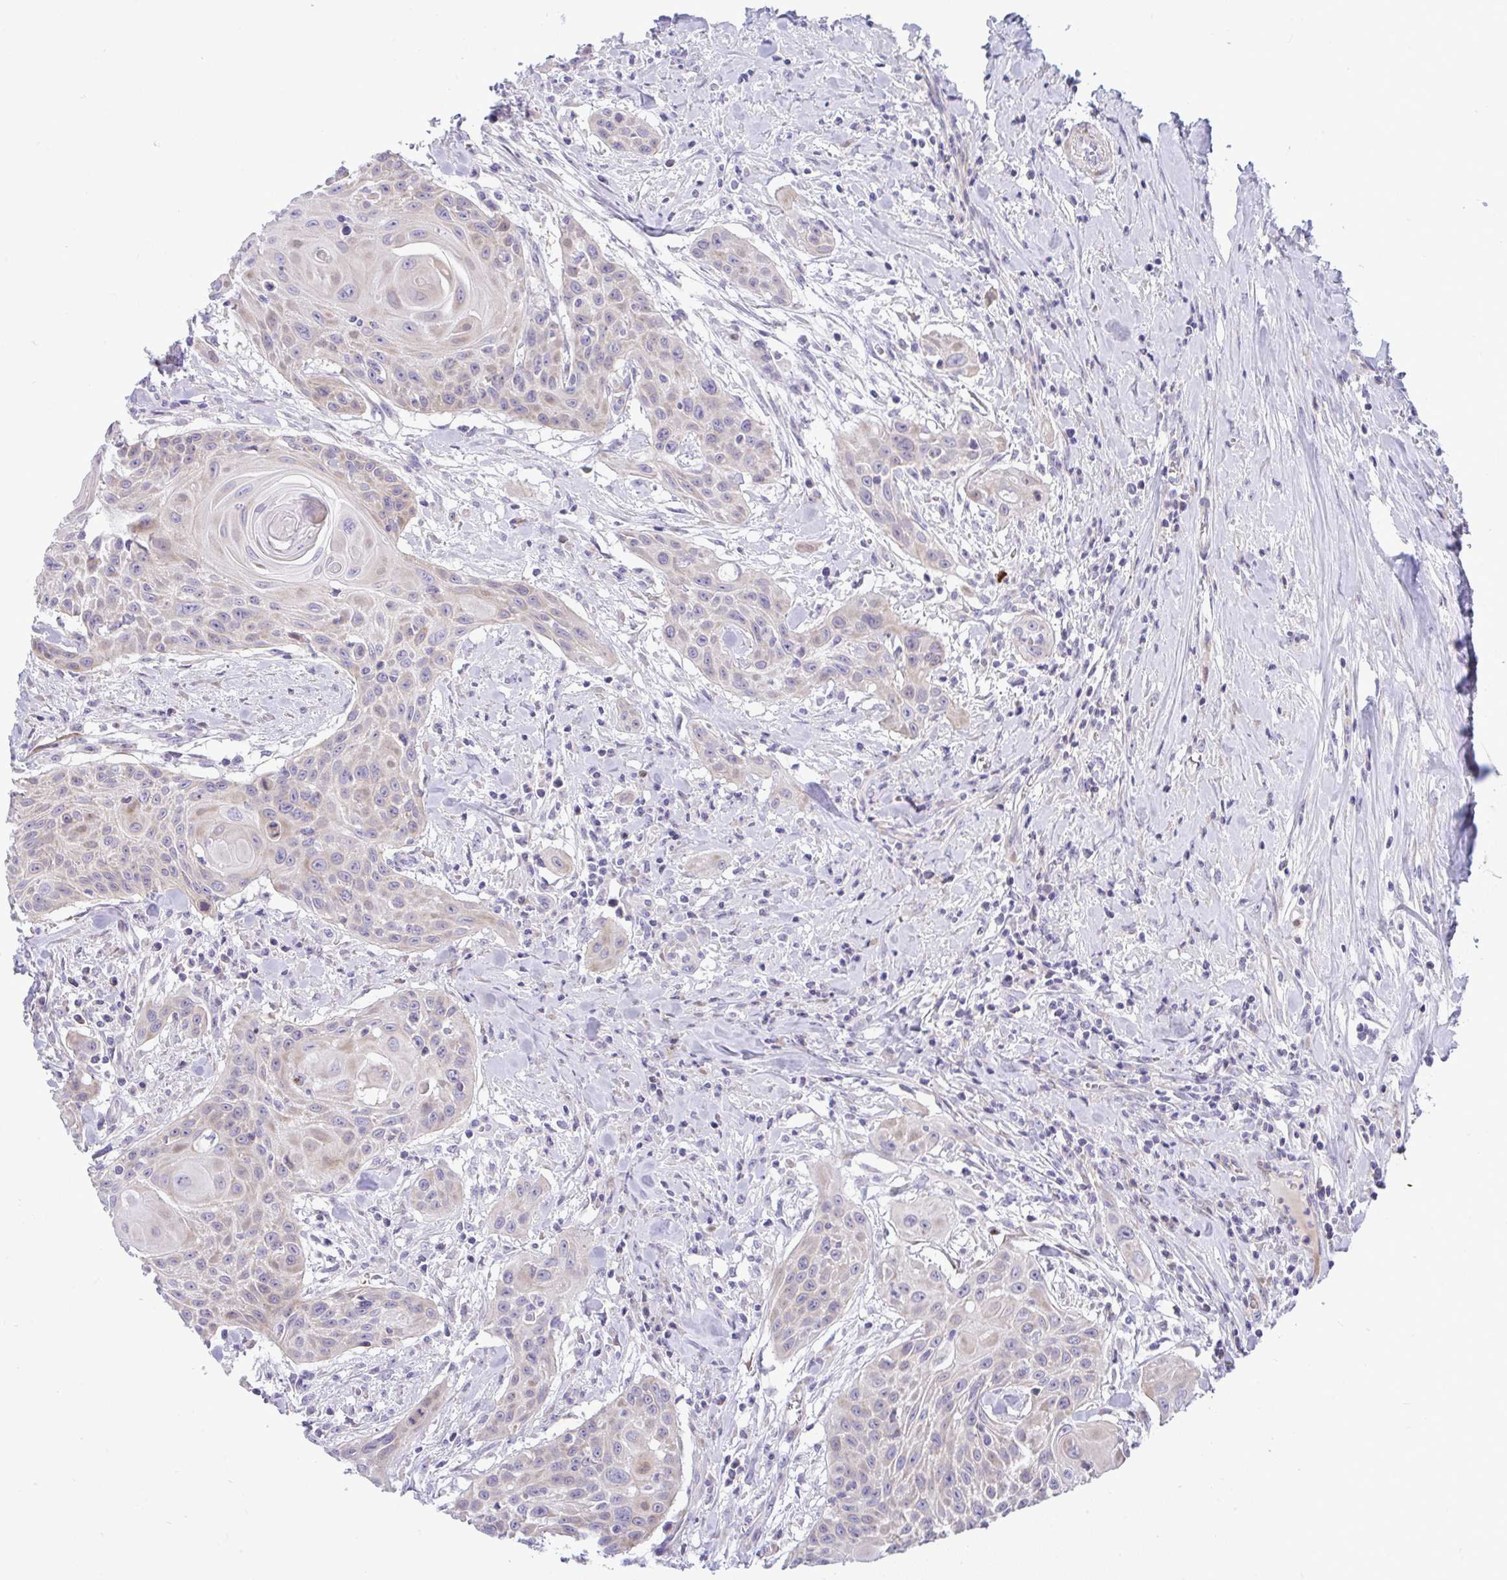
{"staining": {"intensity": "weak", "quantity": "<25%", "location": "cytoplasmic/membranous"}, "tissue": "head and neck cancer", "cell_type": "Tumor cells", "image_type": "cancer", "snomed": [{"axis": "morphology", "description": "Squamous cell carcinoma, NOS"}, {"axis": "topography", "description": "Lymph node"}, {"axis": "topography", "description": "Salivary gland"}, {"axis": "topography", "description": "Head-Neck"}], "caption": "Tumor cells show no significant protein positivity in squamous cell carcinoma (head and neck). The staining is performed using DAB (3,3'-diaminobenzidine) brown chromogen with nuclei counter-stained in using hematoxylin.", "gene": "NTN1", "patient": {"sex": "female", "age": 74}}